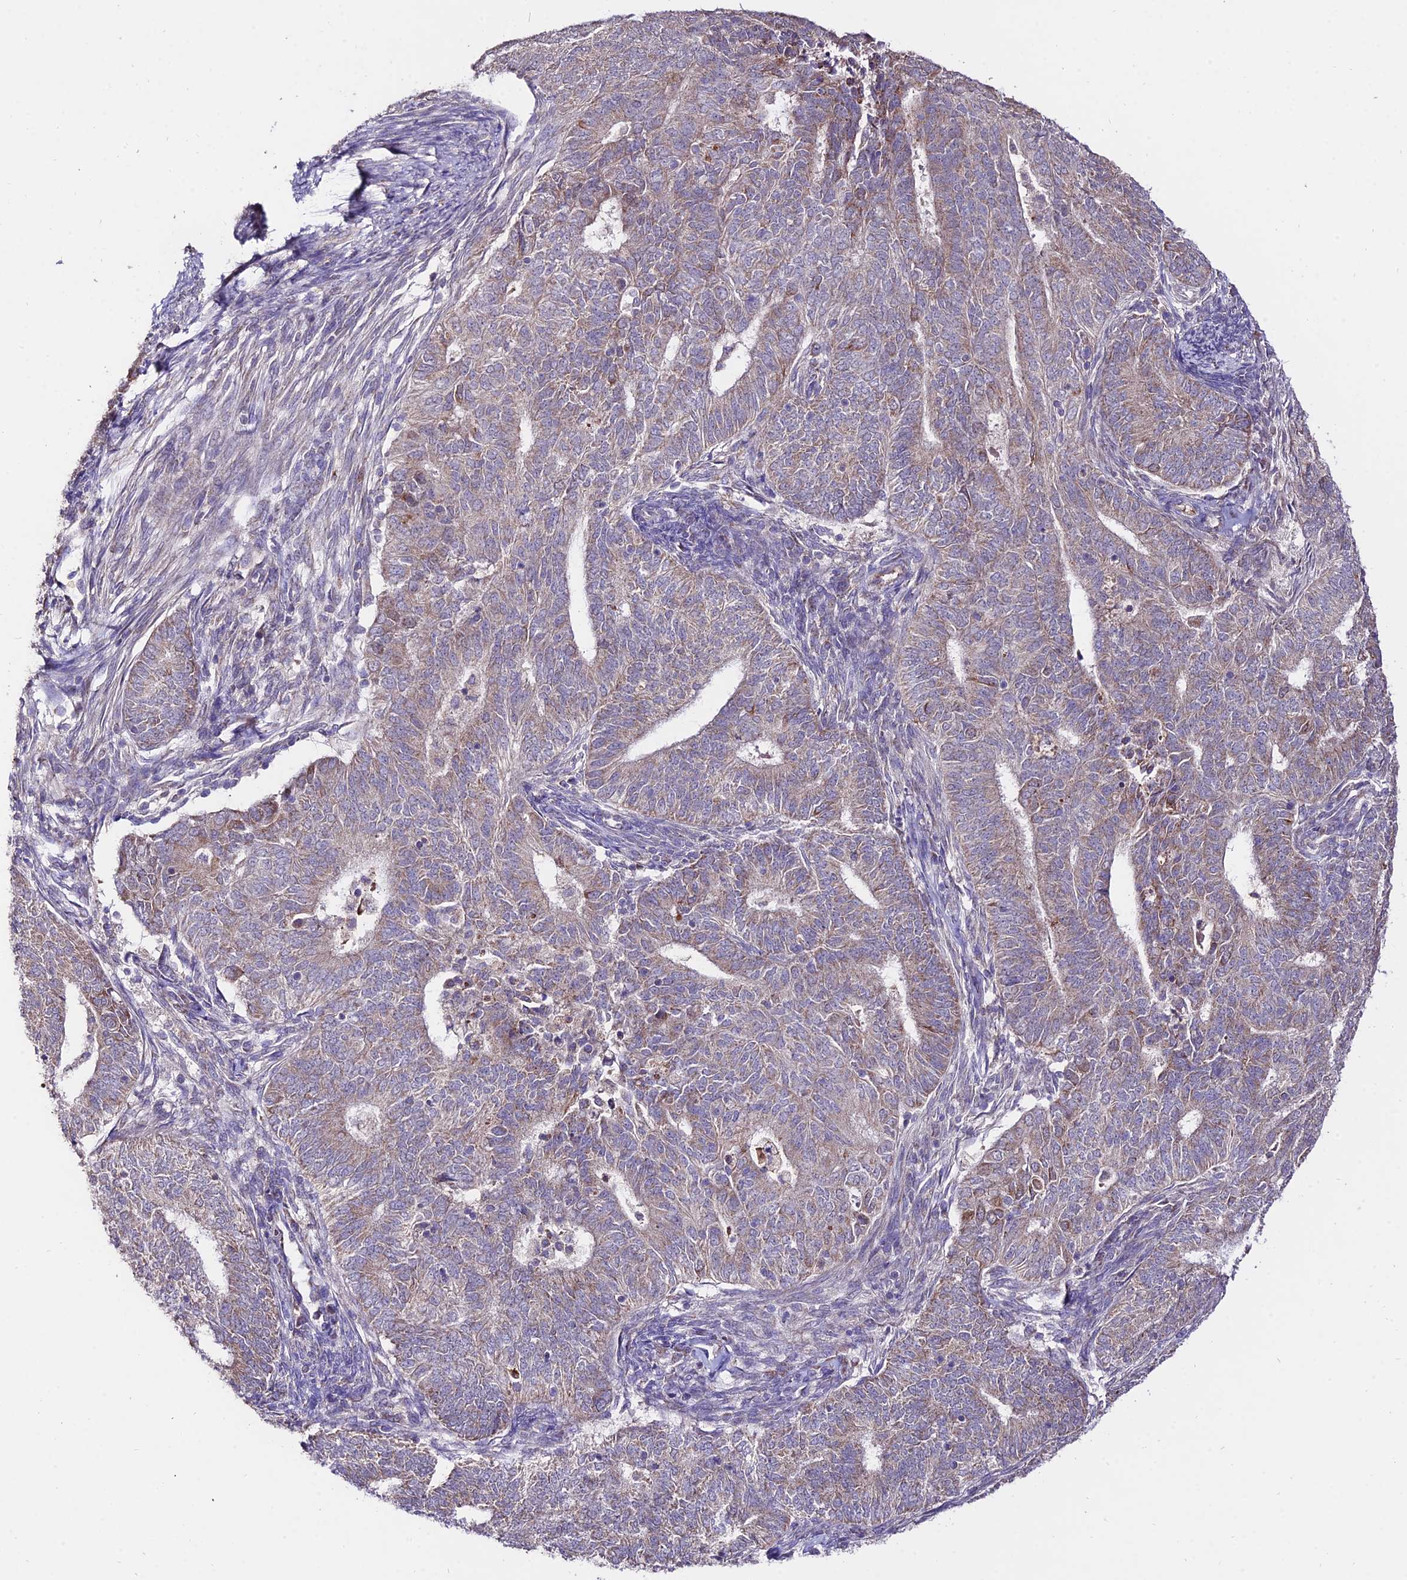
{"staining": {"intensity": "weak", "quantity": "<25%", "location": "cytoplasmic/membranous"}, "tissue": "endometrial cancer", "cell_type": "Tumor cells", "image_type": "cancer", "snomed": [{"axis": "morphology", "description": "Adenocarcinoma, NOS"}, {"axis": "topography", "description": "Endometrium"}], "caption": "Protein analysis of adenocarcinoma (endometrial) reveals no significant expression in tumor cells. The staining was performed using DAB to visualize the protein expression in brown, while the nuclei were stained in blue with hematoxylin (Magnification: 20x).", "gene": "WDR5B", "patient": {"sex": "female", "age": 62}}